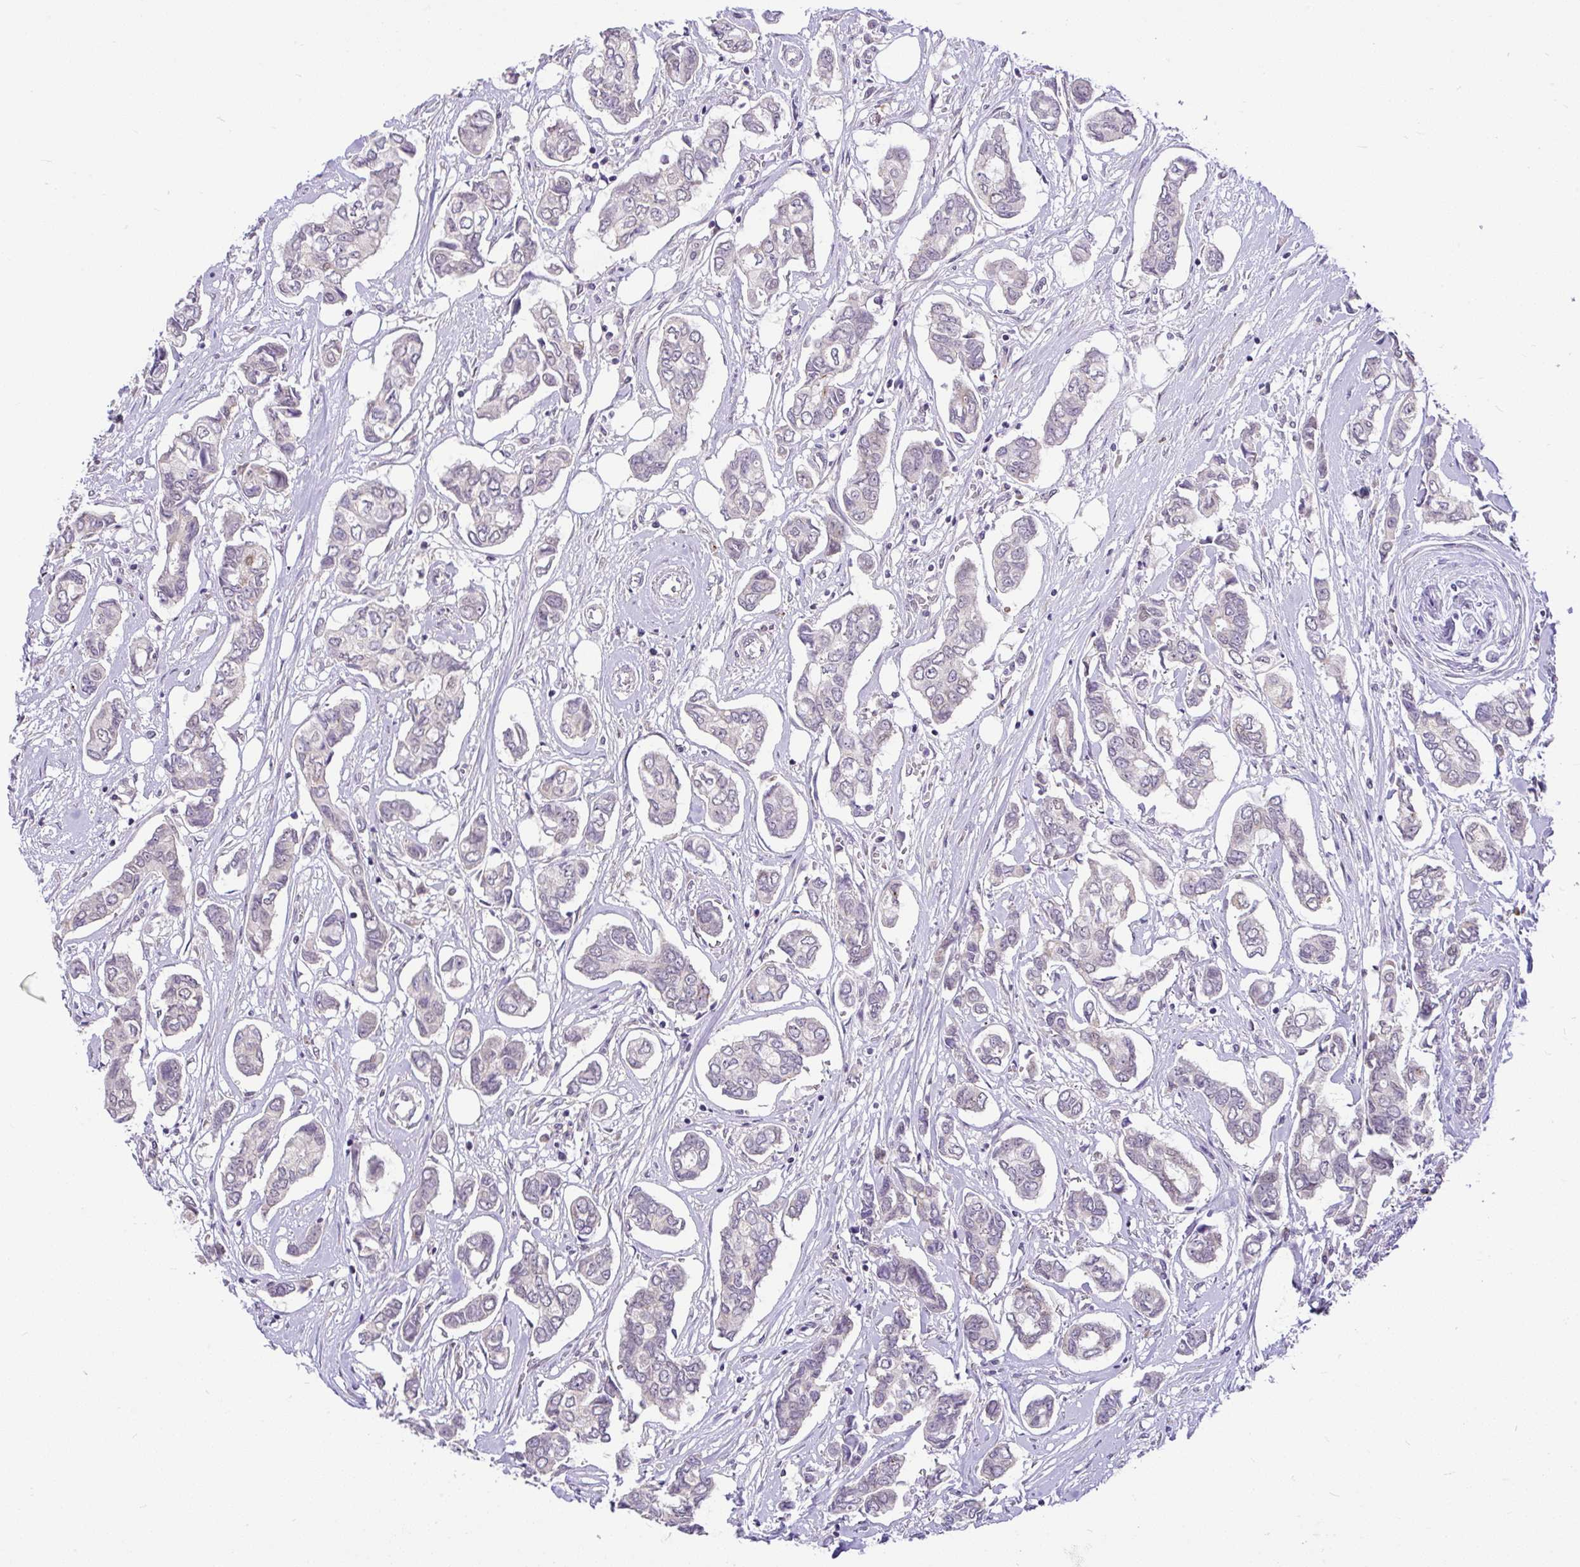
{"staining": {"intensity": "negative", "quantity": "none", "location": "none"}, "tissue": "breast cancer", "cell_type": "Tumor cells", "image_type": "cancer", "snomed": [{"axis": "morphology", "description": "Duct carcinoma"}, {"axis": "topography", "description": "Breast"}], "caption": "Immunohistochemical staining of intraductal carcinoma (breast) reveals no significant positivity in tumor cells. (Brightfield microscopy of DAB immunohistochemistry at high magnification).", "gene": "PYCR2", "patient": {"sex": "female", "age": 73}}